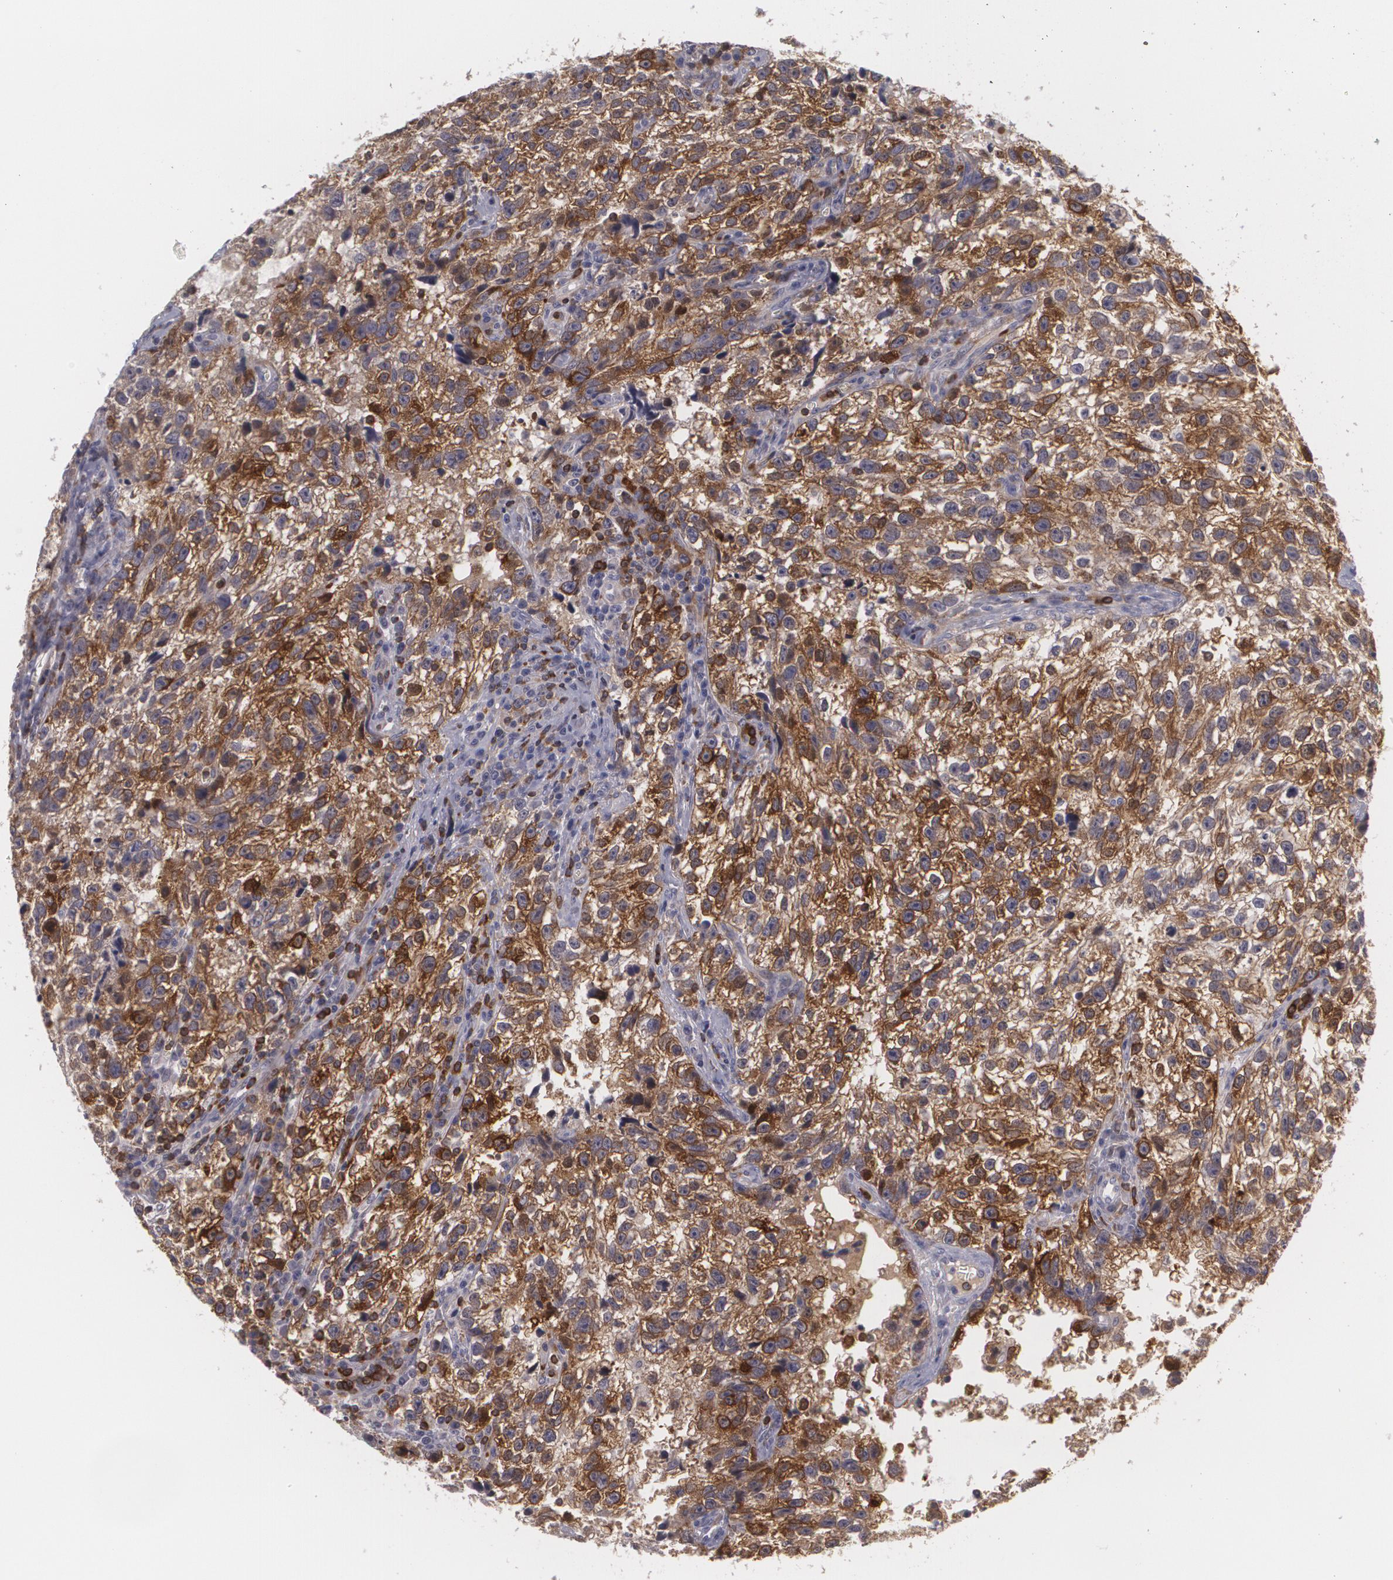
{"staining": {"intensity": "strong", "quantity": ">75%", "location": "cytoplasmic/membranous"}, "tissue": "testis cancer", "cell_type": "Tumor cells", "image_type": "cancer", "snomed": [{"axis": "morphology", "description": "Seminoma, NOS"}, {"axis": "topography", "description": "Testis"}], "caption": "Testis seminoma stained with DAB (3,3'-diaminobenzidine) IHC displays high levels of strong cytoplasmic/membranous positivity in about >75% of tumor cells. (DAB (3,3'-diaminobenzidine) IHC with brightfield microscopy, high magnification).", "gene": "BIN1", "patient": {"sex": "male", "age": 38}}